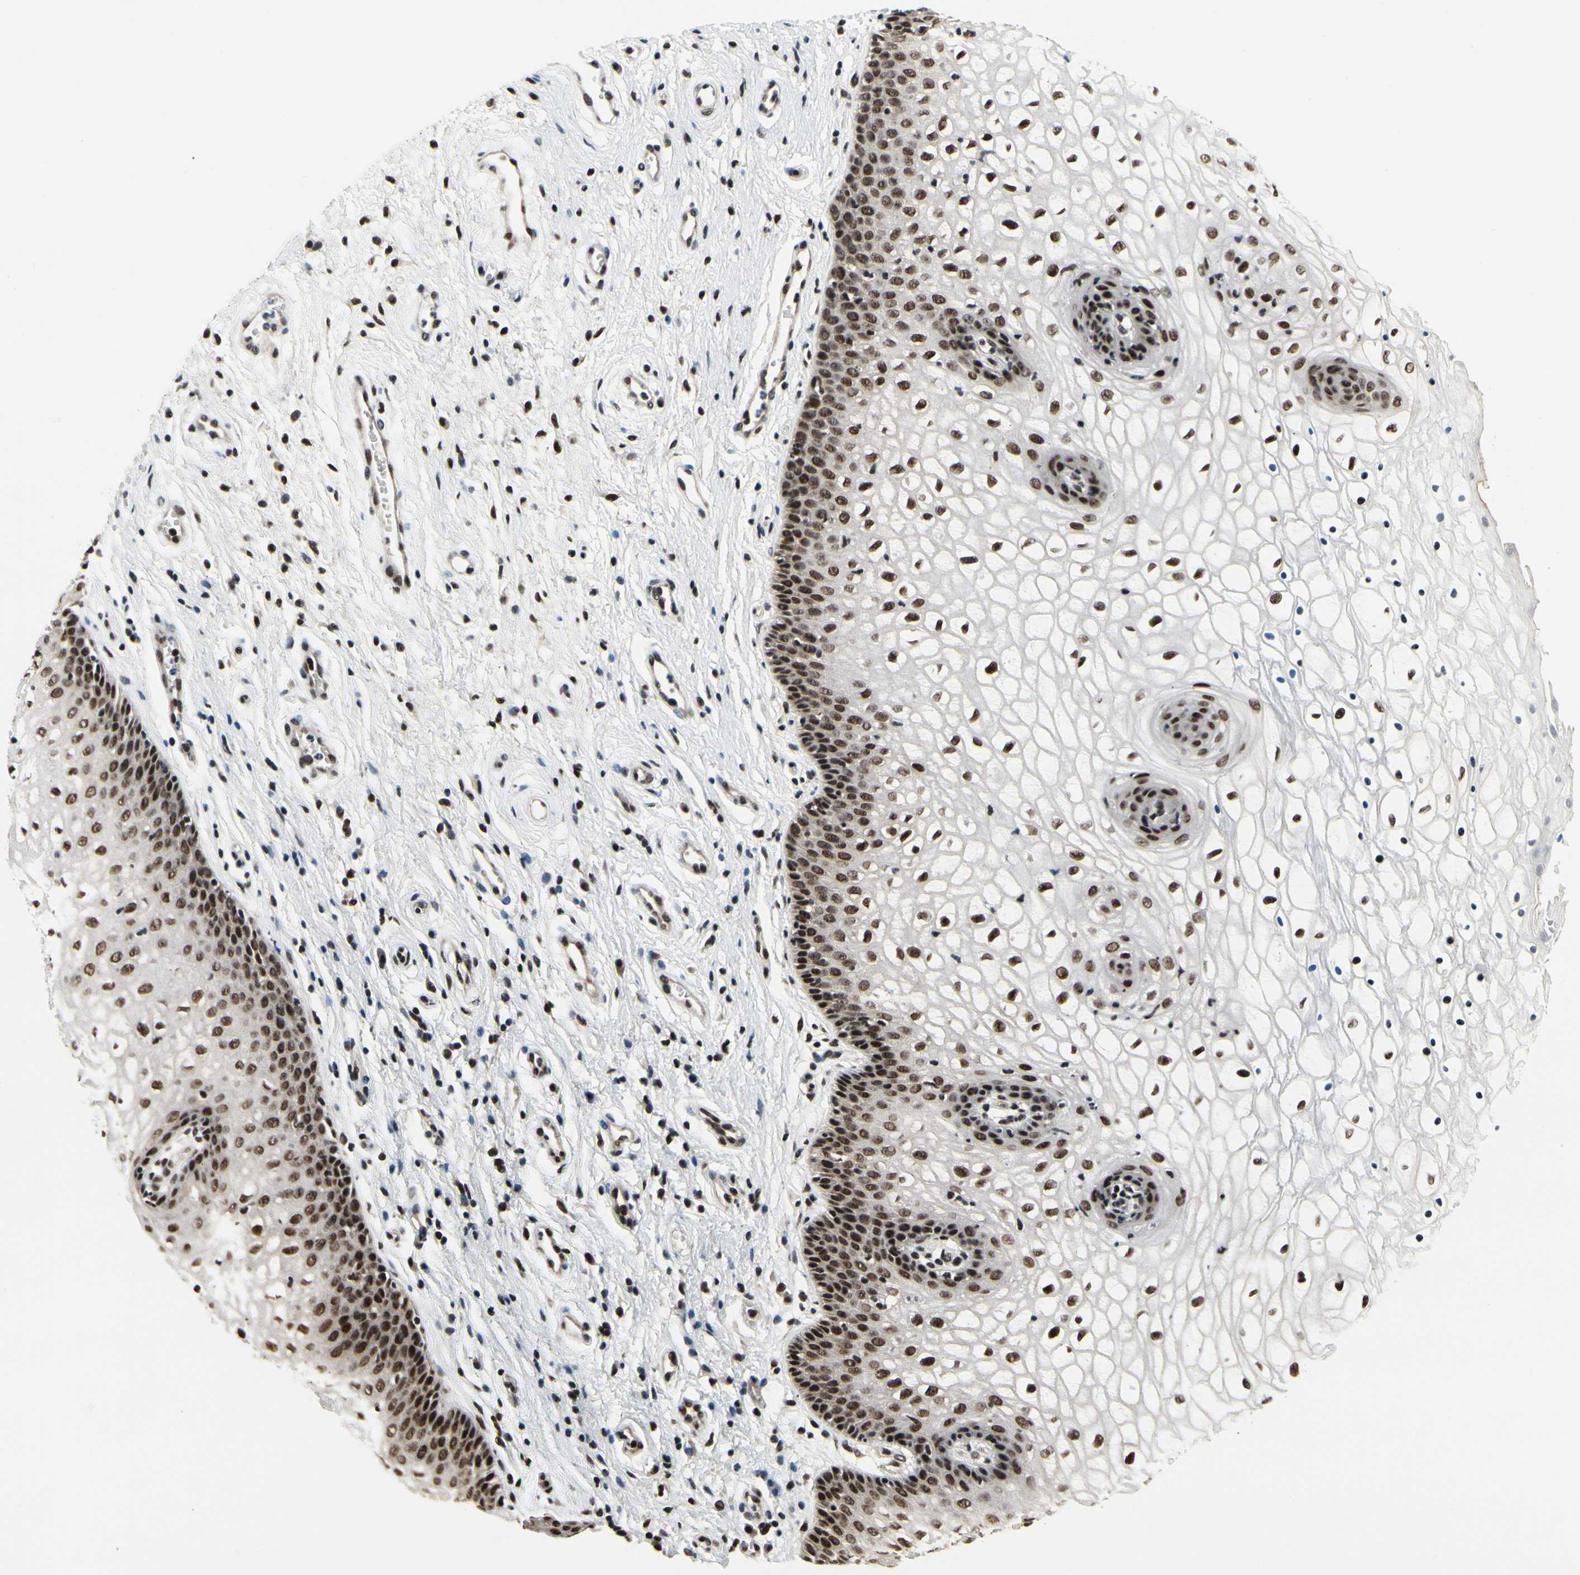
{"staining": {"intensity": "strong", "quantity": ">75%", "location": "nuclear"}, "tissue": "vagina", "cell_type": "Squamous epithelial cells", "image_type": "normal", "snomed": [{"axis": "morphology", "description": "Normal tissue, NOS"}, {"axis": "topography", "description": "Vagina"}], "caption": "DAB (3,3'-diaminobenzidine) immunohistochemical staining of unremarkable vagina shows strong nuclear protein expression in about >75% of squamous epithelial cells.", "gene": "SRSF11", "patient": {"sex": "female", "age": 34}}